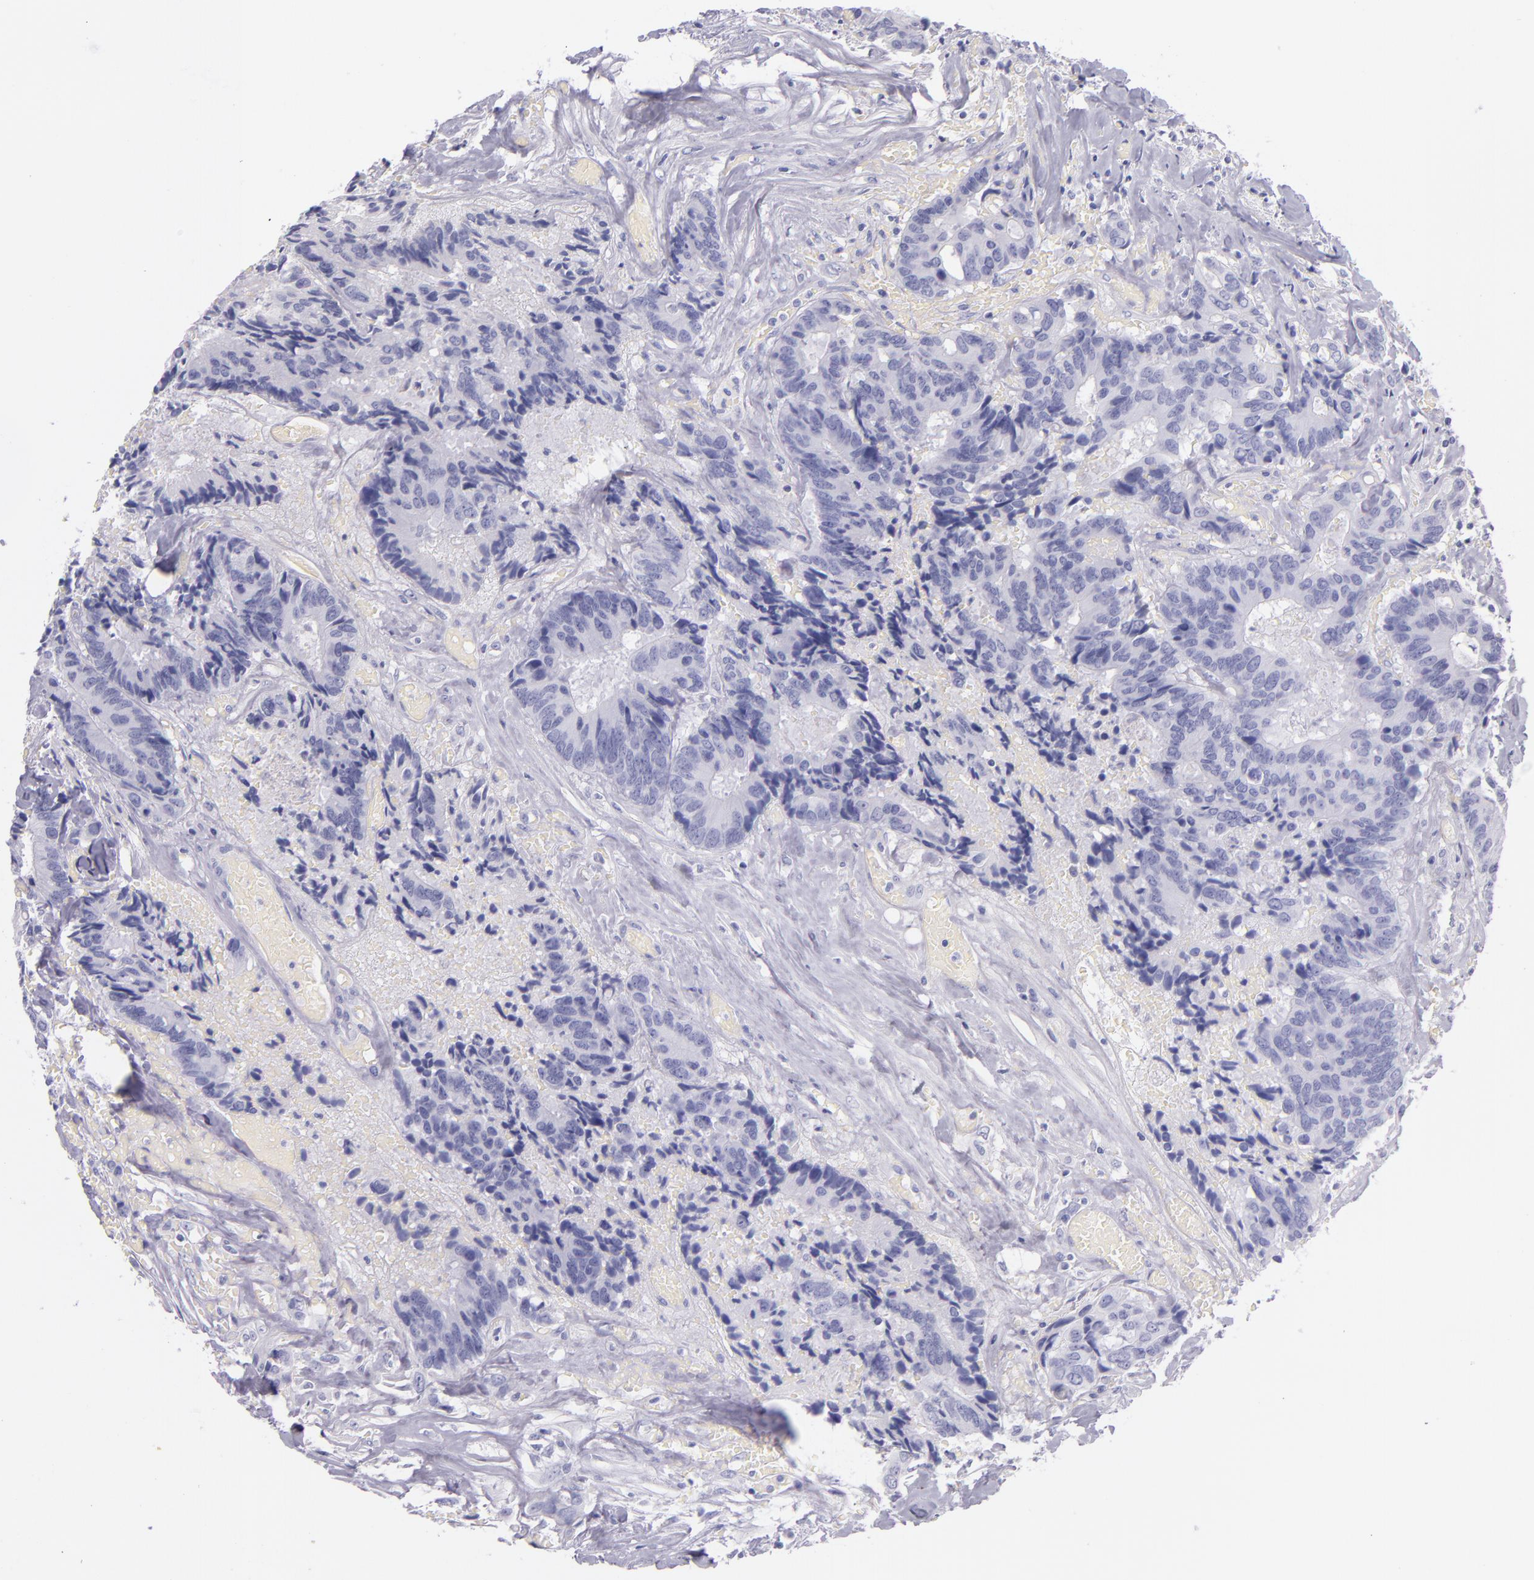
{"staining": {"intensity": "negative", "quantity": "none", "location": "none"}, "tissue": "colorectal cancer", "cell_type": "Tumor cells", "image_type": "cancer", "snomed": [{"axis": "morphology", "description": "Adenocarcinoma, NOS"}, {"axis": "topography", "description": "Rectum"}], "caption": "IHC image of neoplastic tissue: human adenocarcinoma (colorectal) stained with DAB (3,3'-diaminobenzidine) reveals no significant protein expression in tumor cells.", "gene": "SFTPB", "patient": {"sex": "male", "age": 55}}